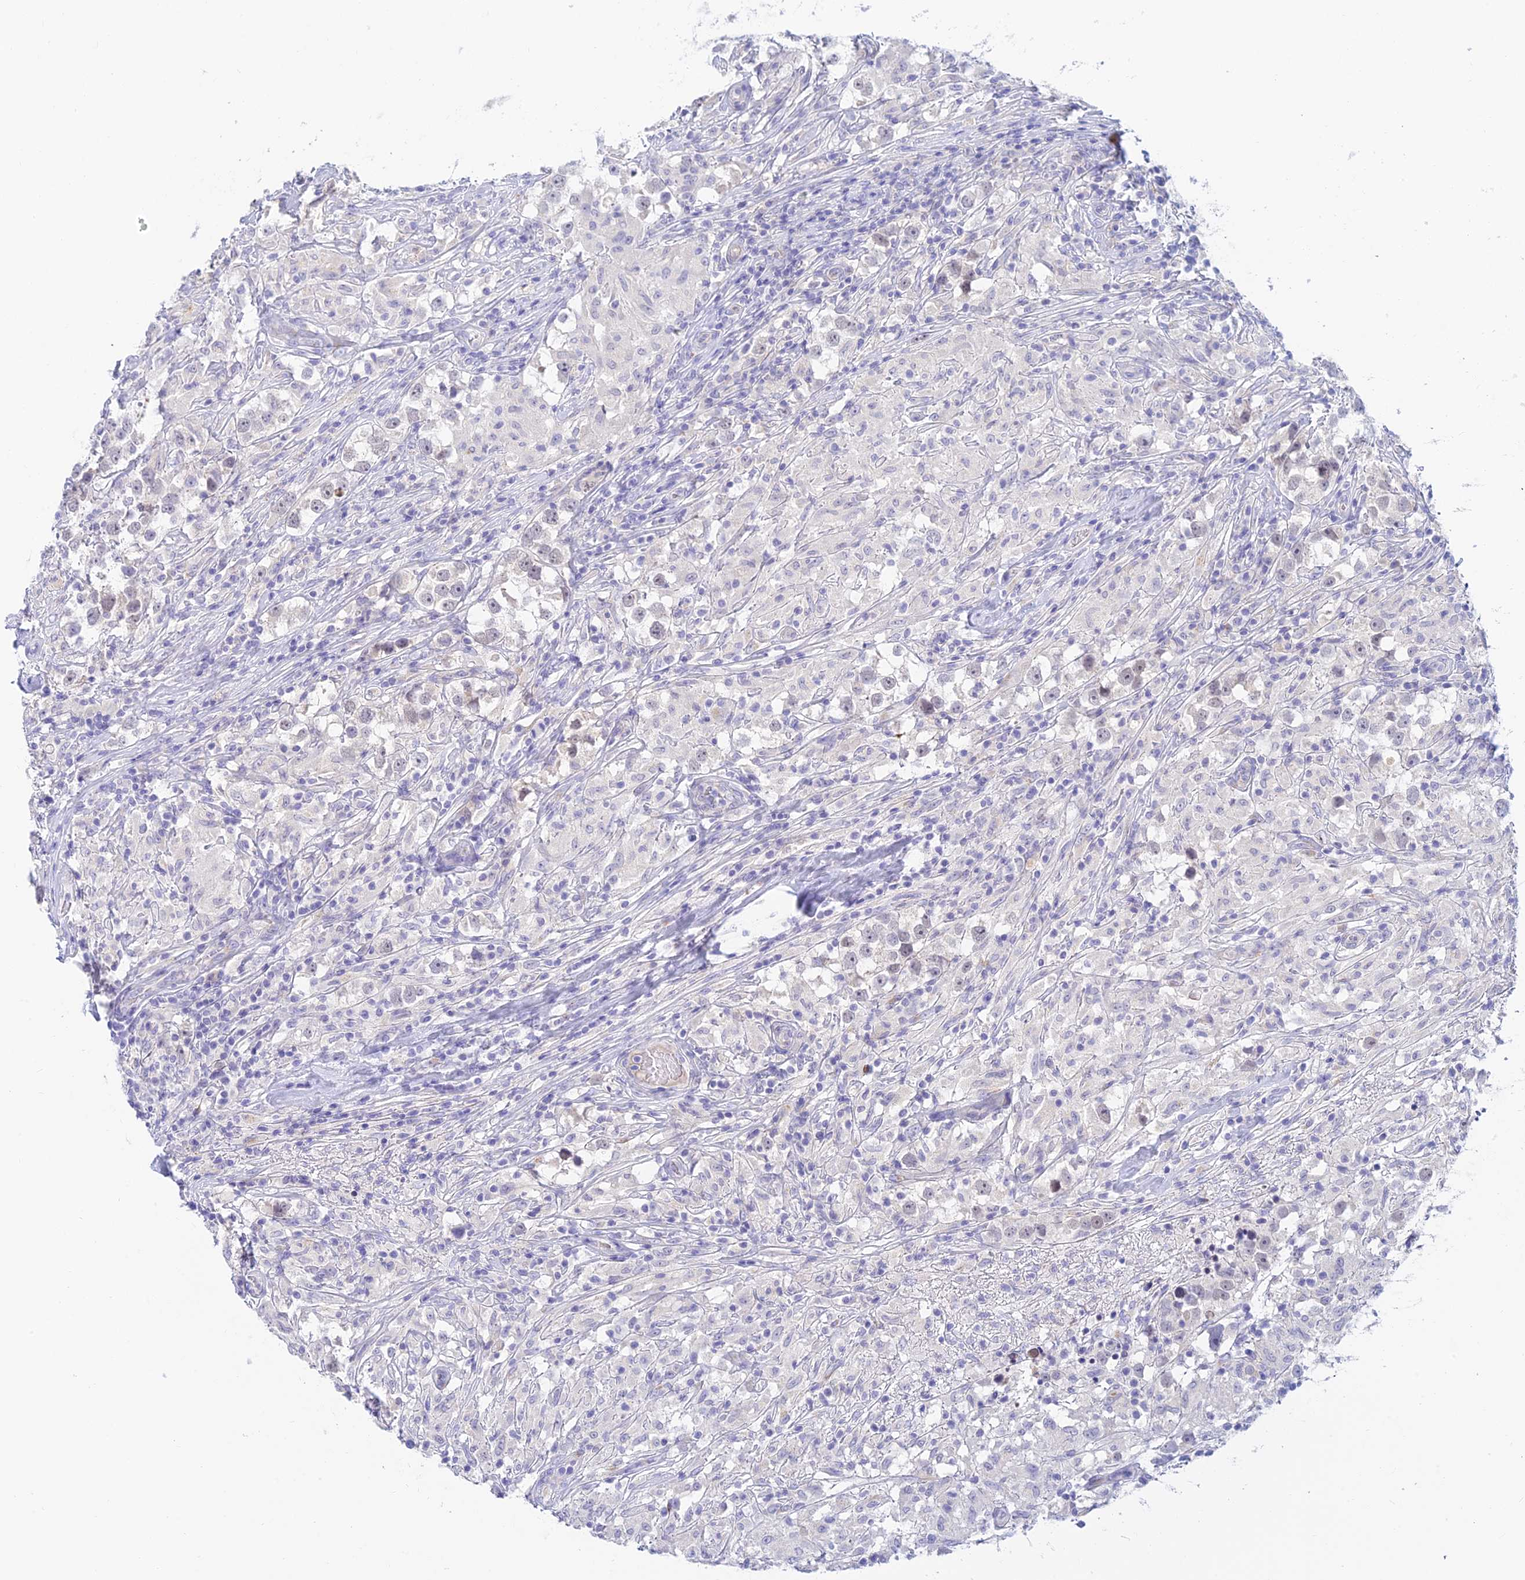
{"staining": {"intensity": "negative", "quantity": "none", "location": "none"}, "tissue": "testis cancer", "cell_type": "Tumor cells", "image_type": "cancer", "snomed": [{"axis": "morphology", "description": "Seminoma, NOS"}, {"axis": "topography", "description": "Testis"}], "caption": "This is a histopathology image of IHC staining of testis seminoma, which shows no positivity in tumor cells.", "gene": "INTS13", "patient": {"sex": "male", "age": 46}}